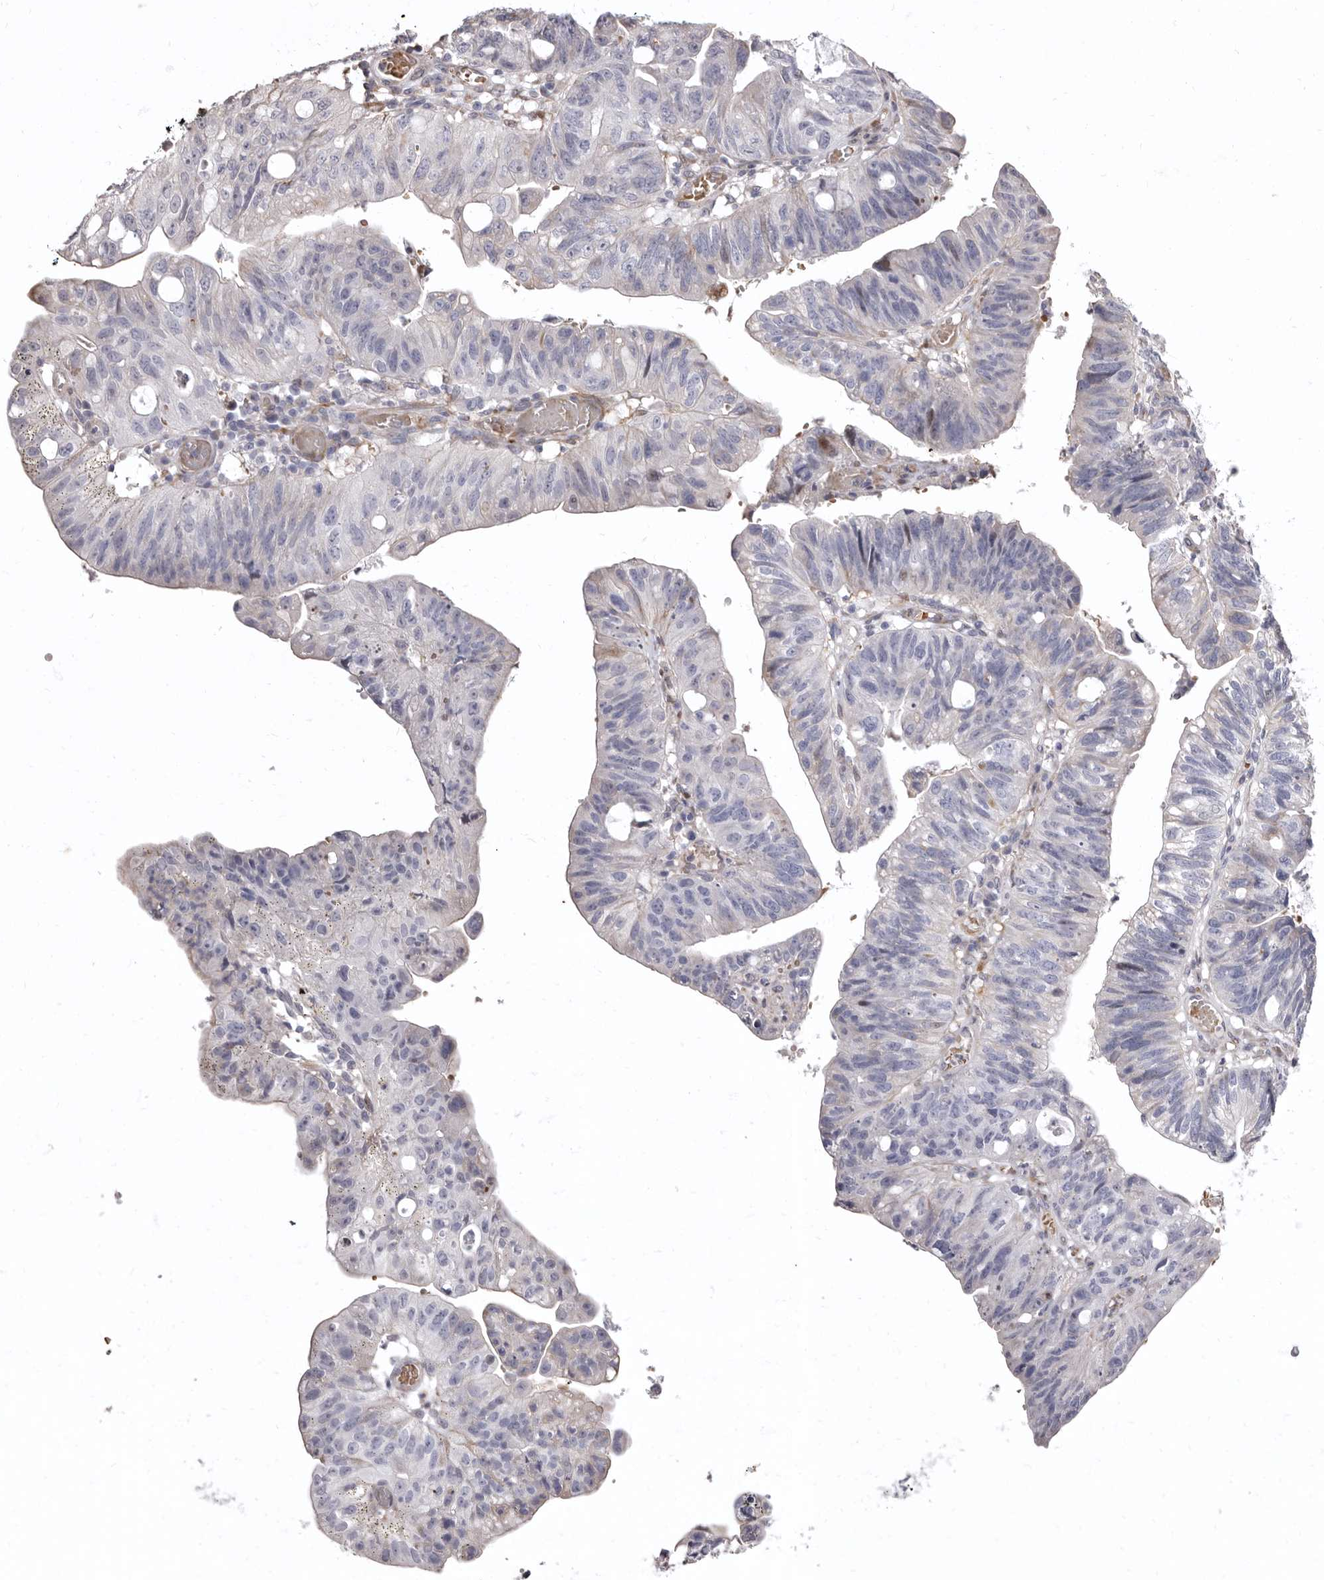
{"staining": {"intensity": "negative", "quantity": "none", "location": "none"}, "tissue": "stomach cancer", "cell_type": "Tumor cells", "image_type": "cancer", "snomed": [{"axis": "morphology", "description": "Adenocarcinoma, NOS"}, {"axis": "topography", "description": "Stomach"}], "caption": "An IHC micrograph of stomach cancer is shown. There is no staining in tumor cells of stomach cancer.", "gene": "AIDA", "patient": {"sex": "male", "age": 59}}